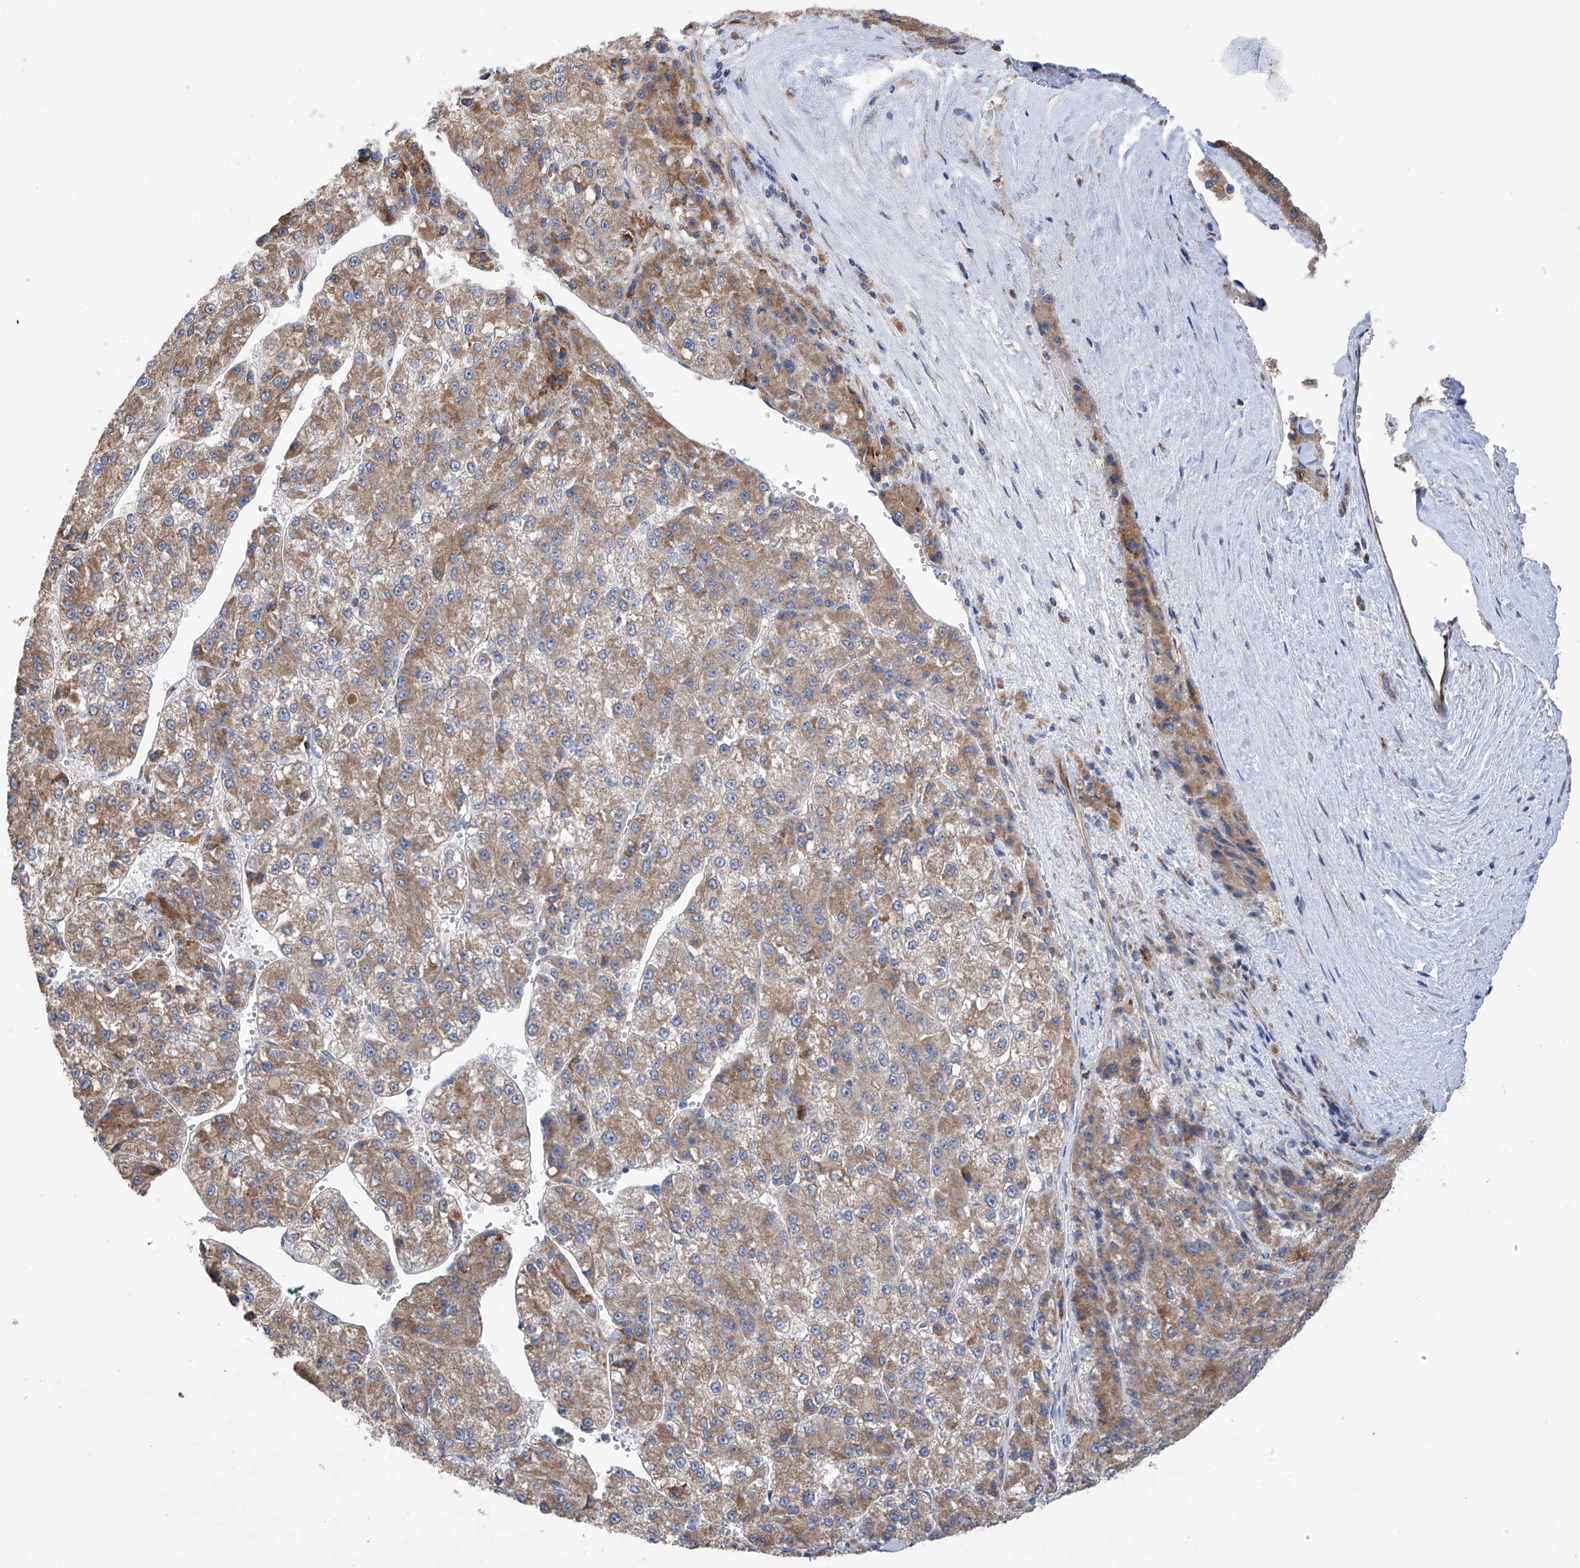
{"staining": {"intensity": "moderate", "quantity": ">75%", "location": "cytoplasmic/membranous"}, "tissue": "liver cancer", "cell_type": "Tumor cells", "image_type": "cancer", "snomed": [{"axis": "morphology", "description": "Carcinoma, Hepatocellular, NOS"}, {"axis": "topography", "description": "Liver"}], "caption": "Protein analysis of liver cancer tissue displays moderate cytoplasmic/membranous expression in approximately >75% of tumor cells. The staining is performed using DAB (3,3'-diaminobenzidine) brown chromogen to label protein expression. The nuclei are counter-stained blue using hematoxylin.", "gene": "EIF5B", "patient": {"sex": "female", "age": 73}}